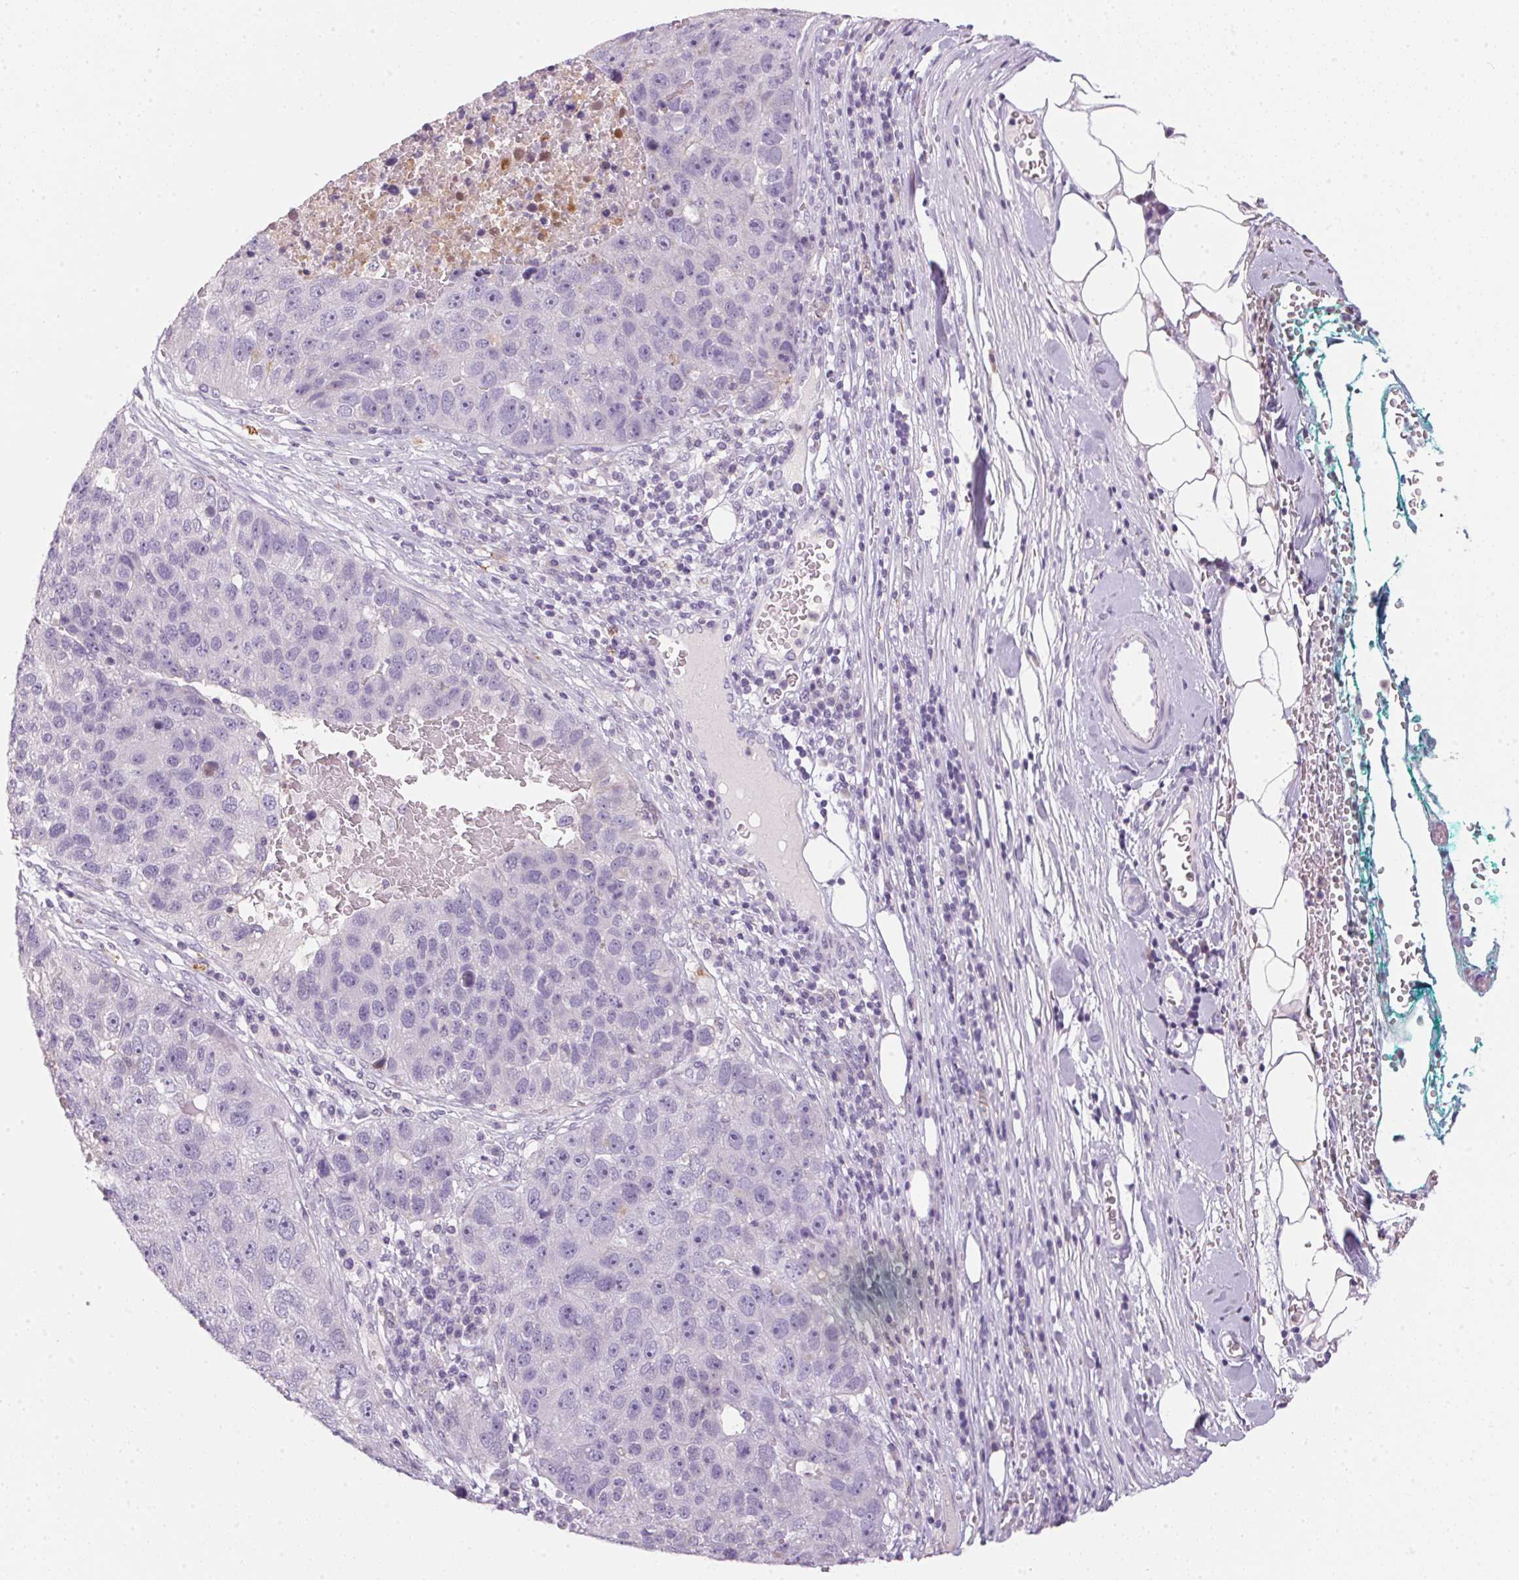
{"staining": {"intensity": "negative", "quantity": "none", "location": "none"}, "tissue": "pancreatic cancer", "cell_type": "Tumor cells", "image_type": "cancer", "snomed": [{"axis": "morphology", "description": "Adenocarcinoma, NOS"}, {"axis": "topography", "description": "Pancreas"}], "caption": "Pancreatic cancer was stained to show a protein in brown. There is no significant positivity in tumor cells.", "gene": "ECPAS", "patient": {"sex": "female", "age": 61}}